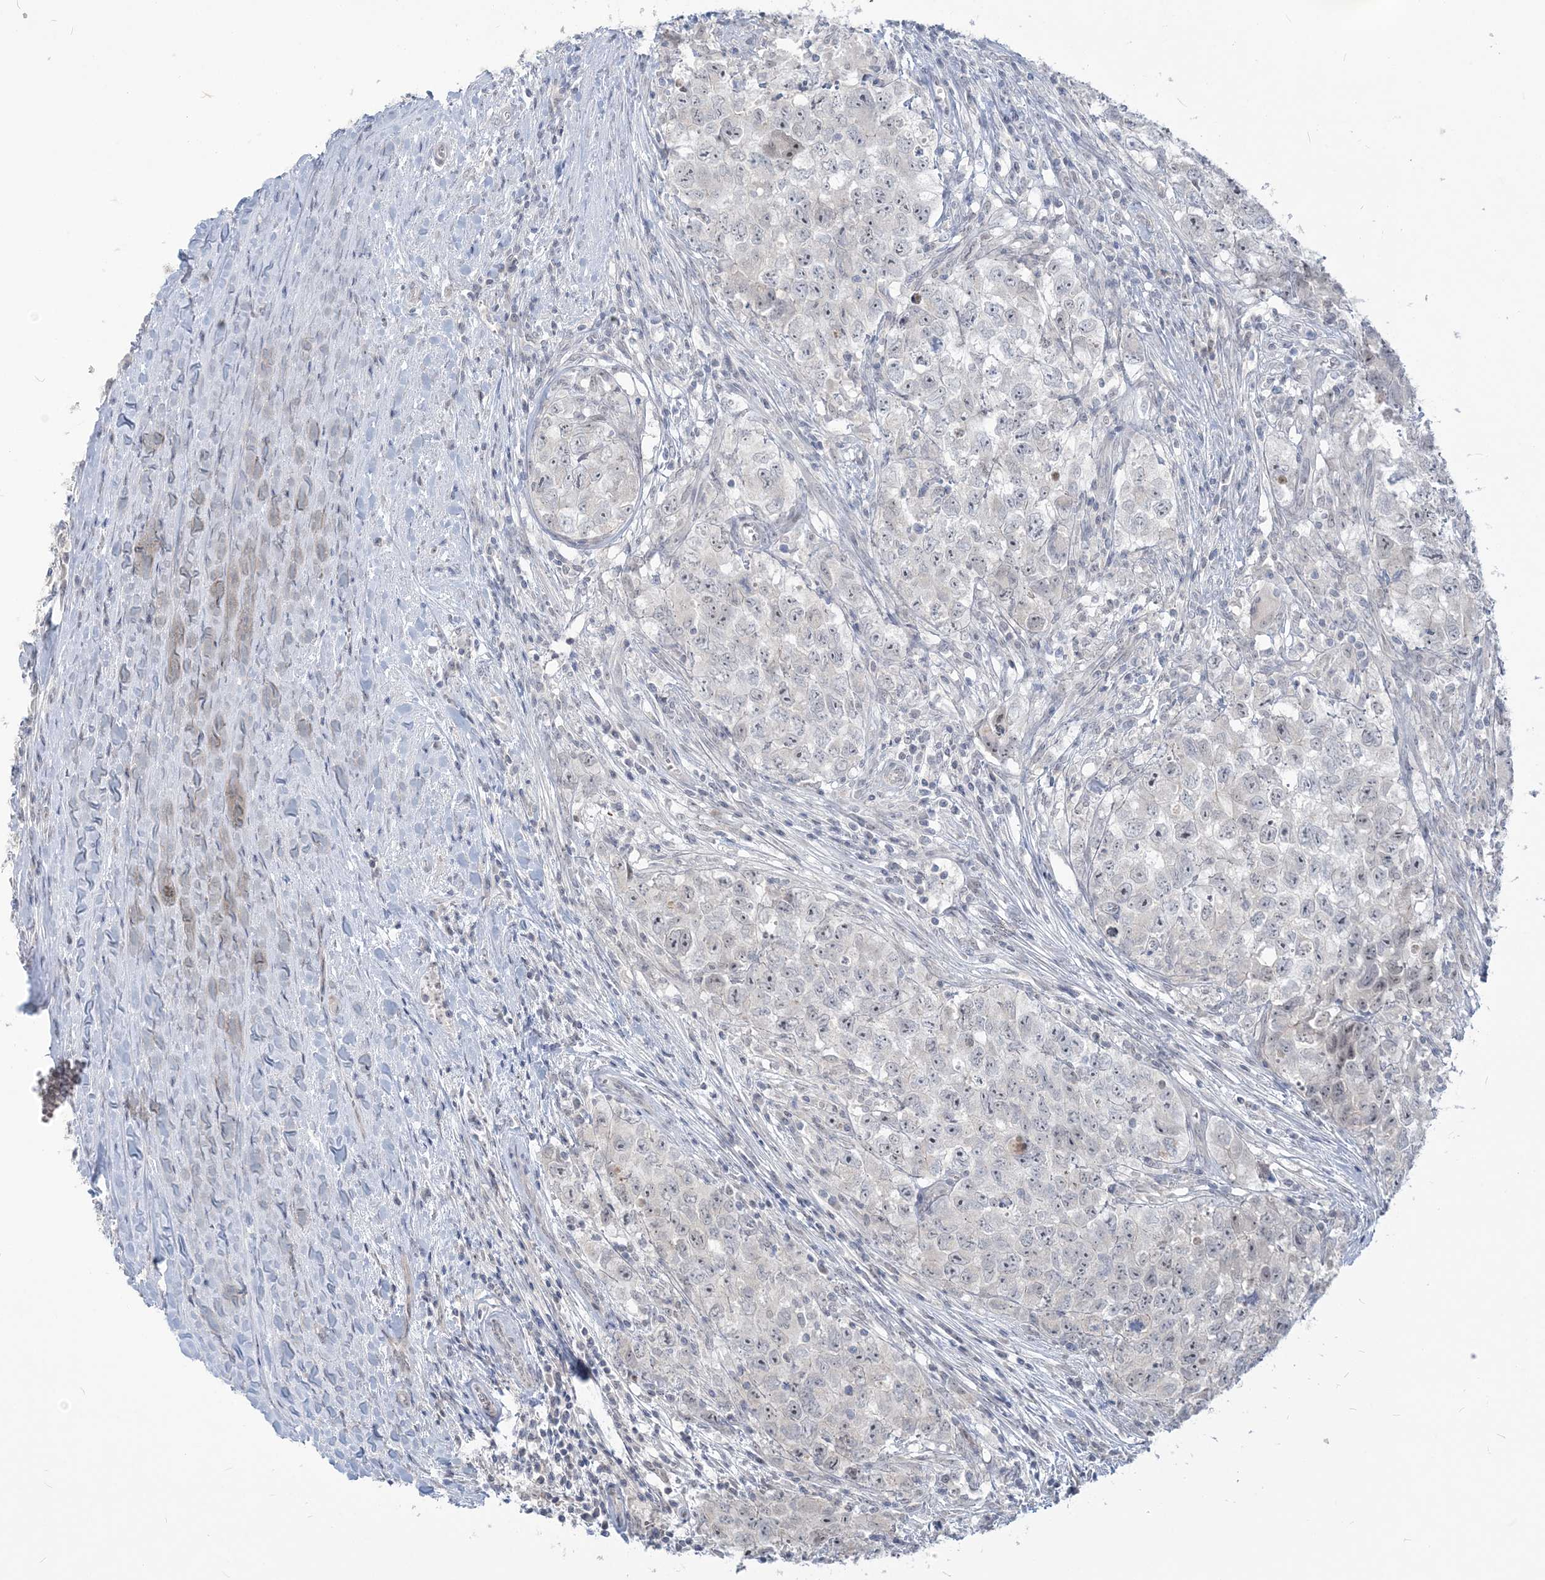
{"staining": {"intensity": "negative", "quantity": "none", "location": "none"}, "tissue": "testis cancer", "cell_type": "Tumor cells", "image_type": "cancer", "snomed": [{"axis": "morphology", "description": "Seminoma, NOS"}, {"axis": "morphology", "description": "Carcinoma, Embryonal, NOS"}, {"axis": "topography", "description": "Testis"}], "caption": "The micrograph displays no significant staining in tumor cells of testis cancer.", "gene": "SDAD1", "patient": {"sex": "male", "age": 43}}